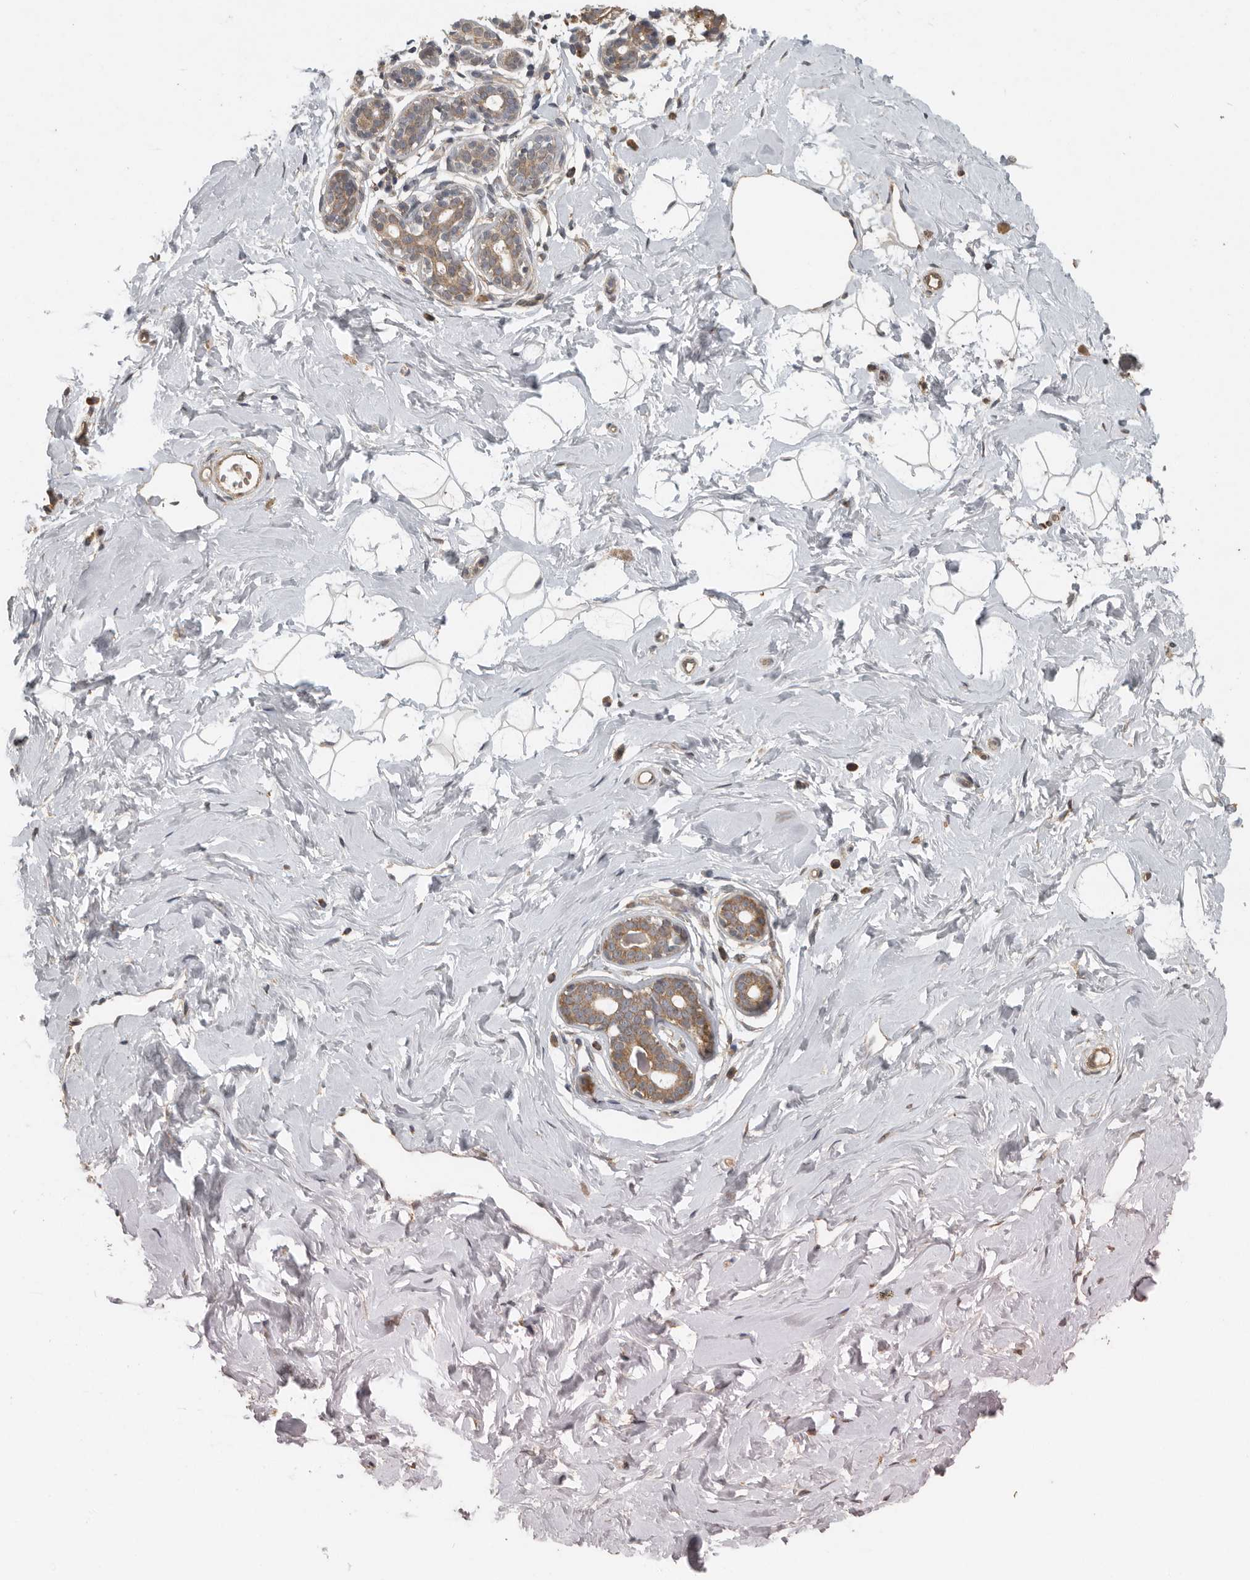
{"staining": {"intensity": "moderate", "quantity": "25%-75%", "location": "cytoplasmic/membranous,nuclear"}, "tissue": "breast", "cell_type": "Adipocytes", "image_type": "normal", "snomed": [{"axis": "morphology", "description": "Normal tissue, NOS"}, {"axis": "morphology", "description": "Adenoma, NOS"}, {"axis": "topography", "description": "Breast"}], "caption": "This histopathology image exhibits benign breast stained with immunohistochemistry (IHC) to label a protein in brown. The cytoplasmic/membranous,nuclear of adipocytes show moderate positivity for the protein. Nuclei are counter-stained blue.", "gene": "AFAP1", "patient": {"sex": "female", "age": 23}}